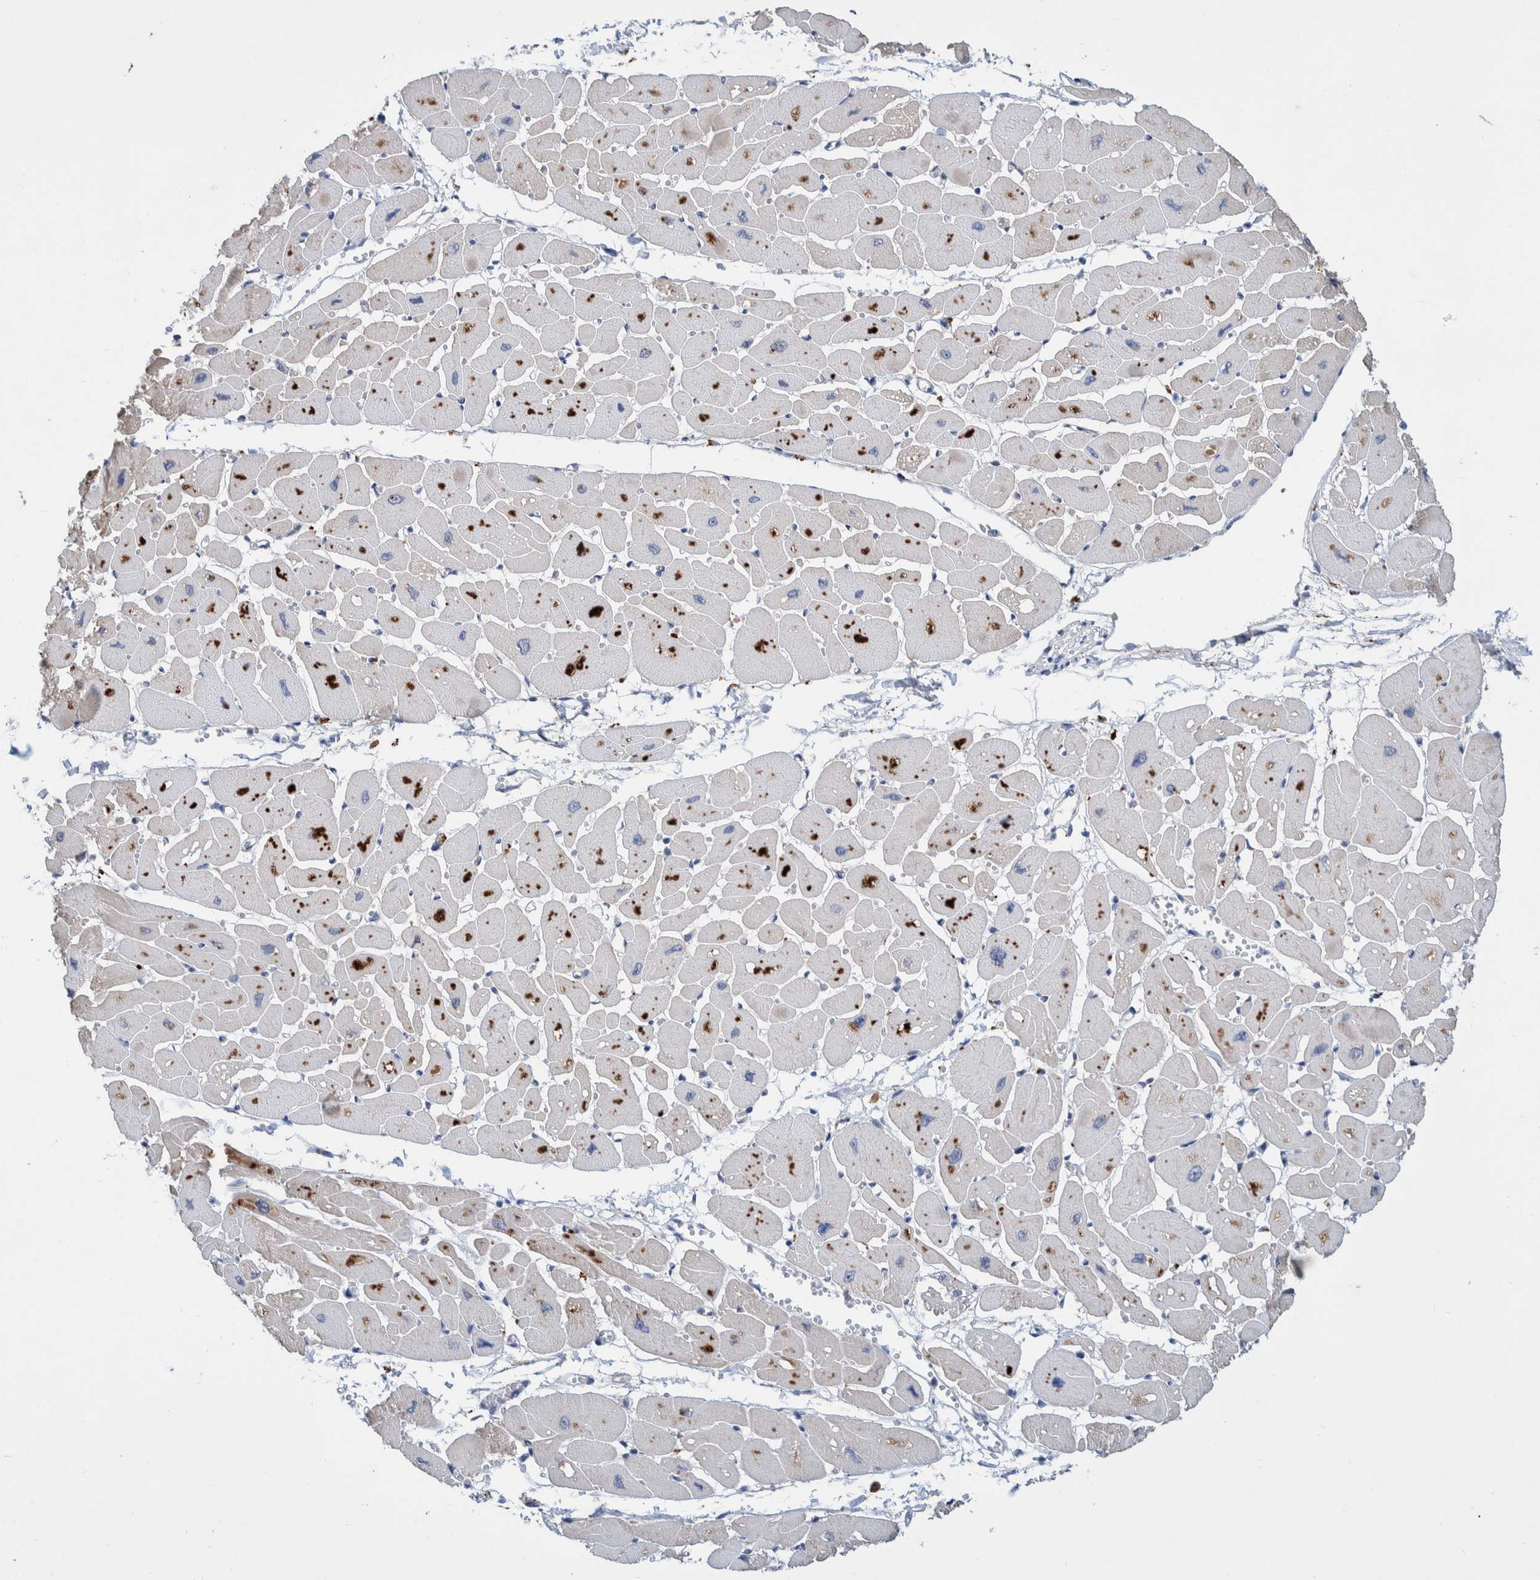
{"staining": {"intensity": "weak", "quantity": "25%-75%", "location": "cytoplasmic/membranous"}, "tissue": "heart muscle", "cell_type": "Cardiomyocytes", "image_type": "normal", "snomed": [{"axis": "morphology", "description": "Normal tissue, NOS"}, {"axis": "topography", "description": "Heart"}], "caption": "Cardiomyocytes reveal weak cytoplasmic/membranous staining in approximately 25%-75% of cells in normal heart muscle. (DAB (3,3'-diaminobenzidine) IHC with brightfield microscopy, high magnification).", "gene": "PLPBP", "patient": {"sex": "female", "age": 54}}